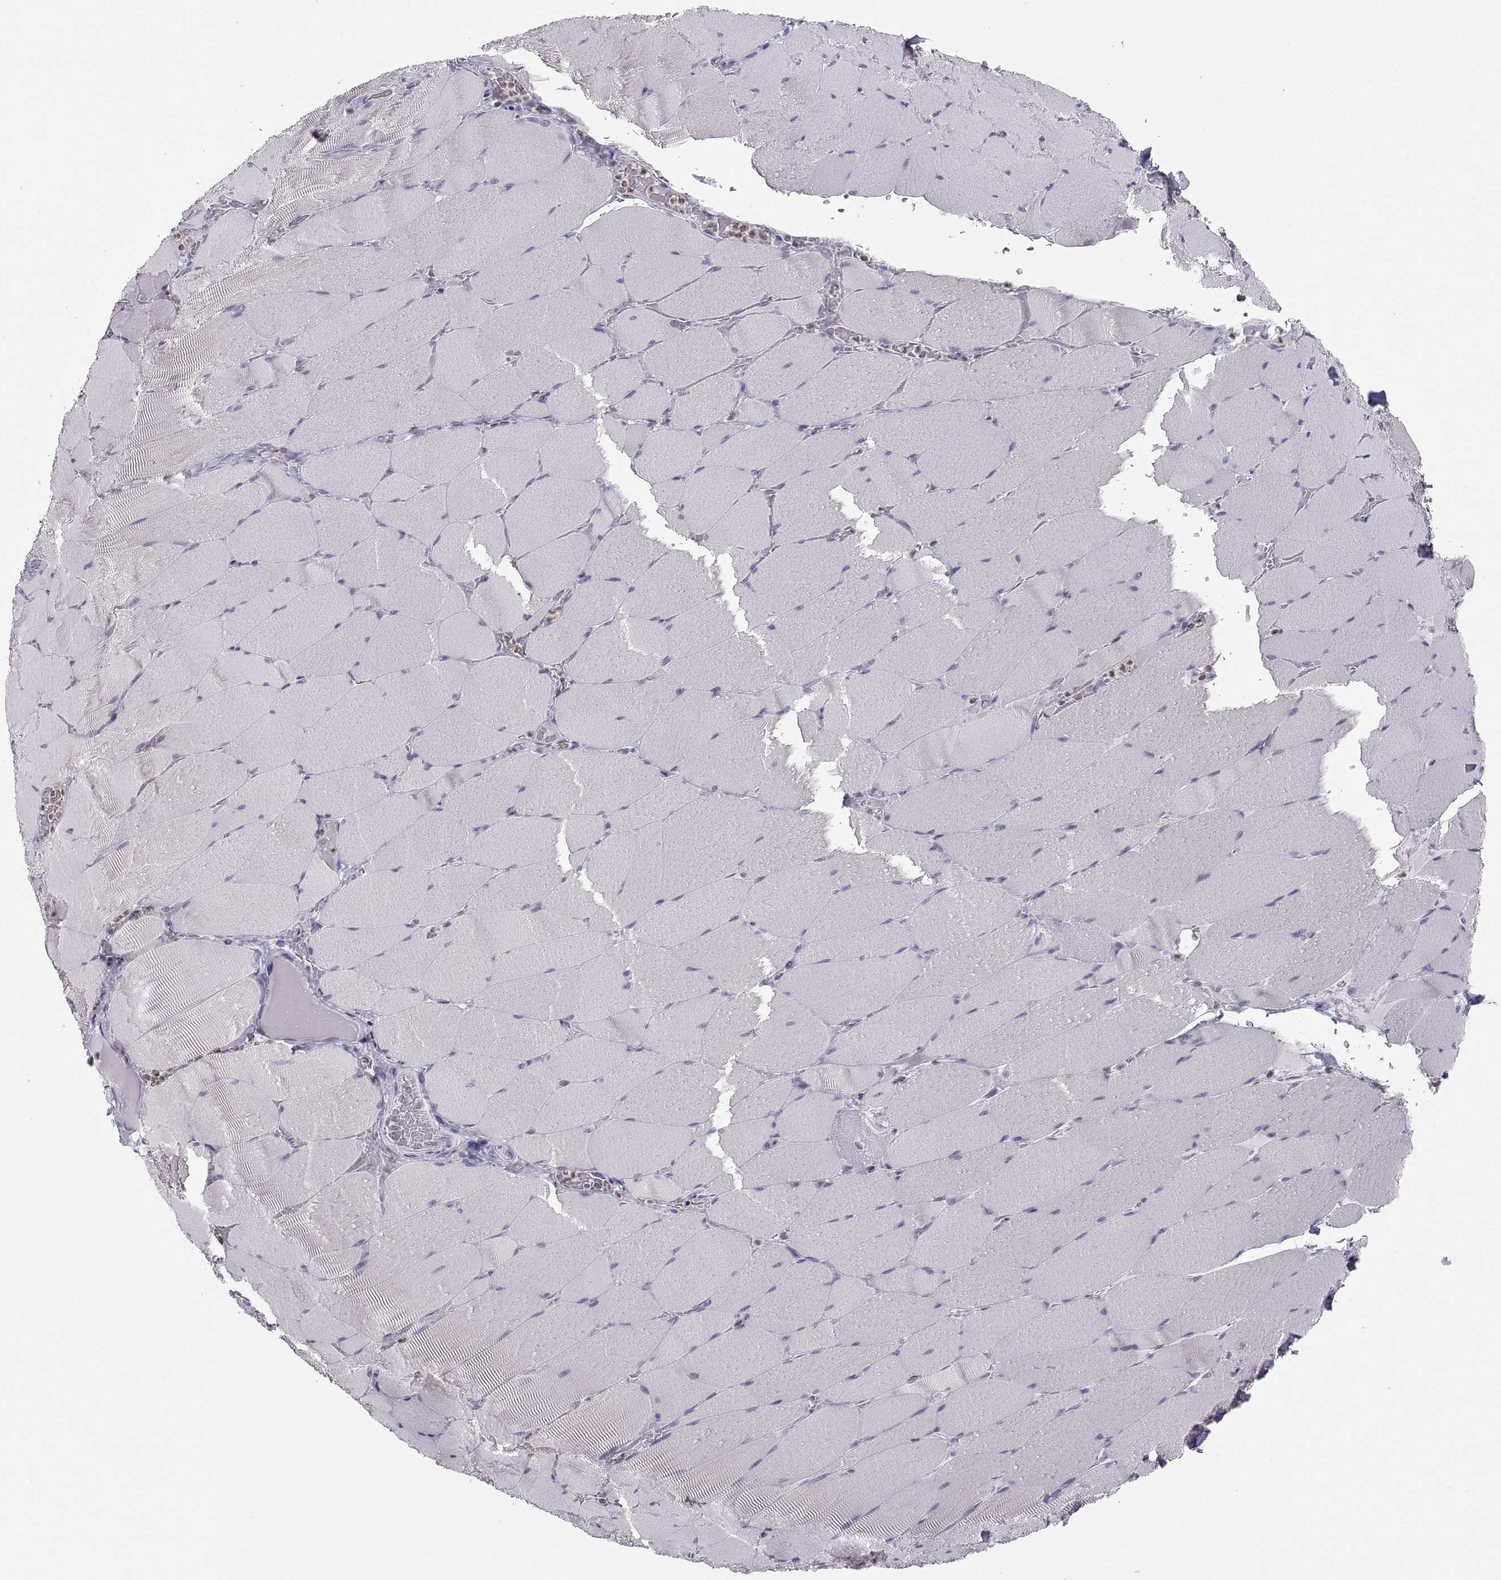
{"staining": {"intensity": "negative", "quantity": "none", "location": "none"}, "tissue": "skeletal muscle", "cell_type": "Myocytes", "image_type": "normal", "snomed": [{"axis": "morphology", "description": "Normal tissue, NOS"}, {"axis": "topography", "description": "Skeletal muscle"}], "caption": "Histopathology image shows no significant protein expression in myocytes of normal skeletal muscle. (Brightfield microscopy of DAB IHC at high magnification).", "gene": "ERO1A", "patient": {"sex": "male", "age": 56}}